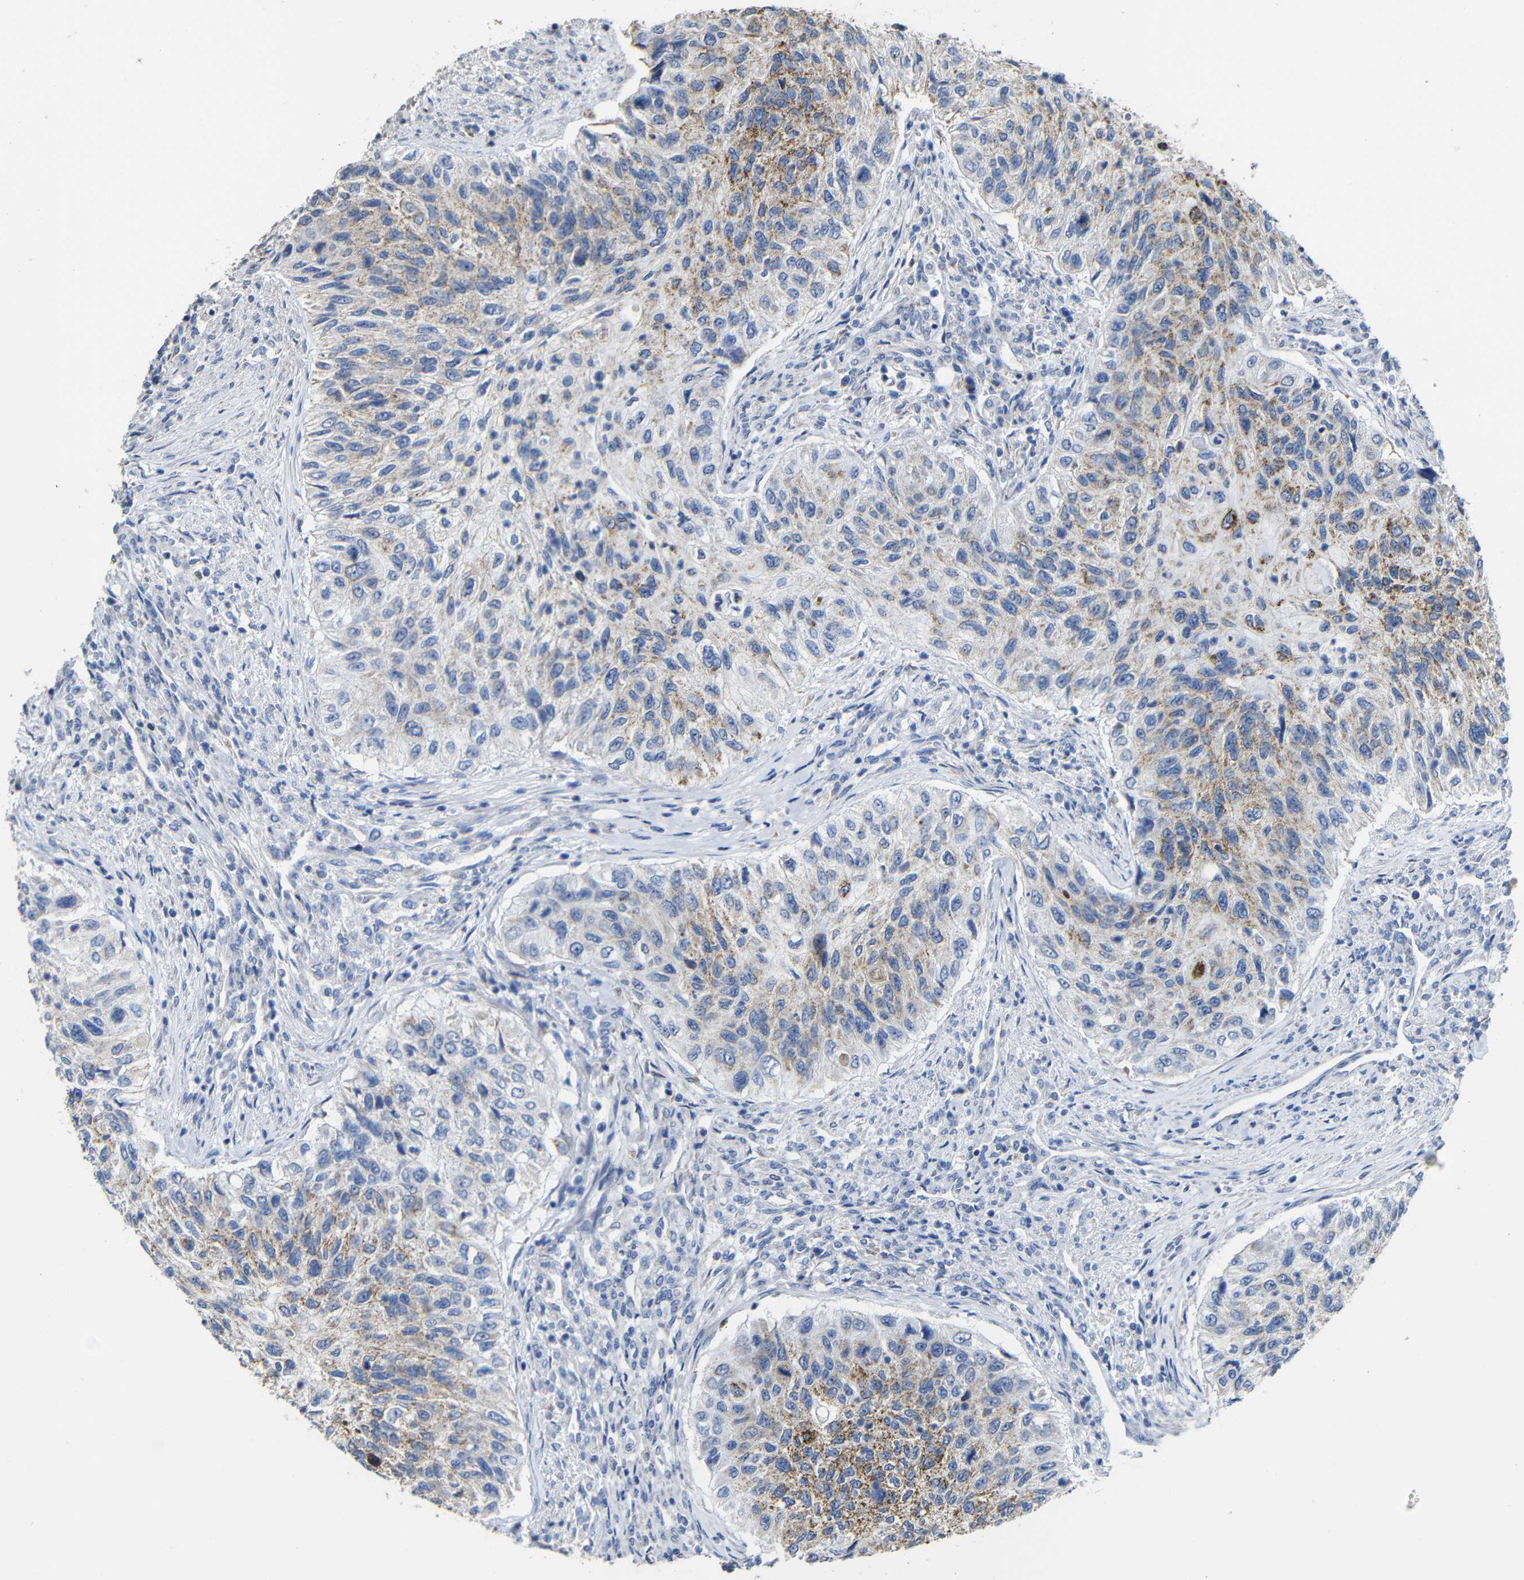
{"staining": {"intensity": "moderate", "quantity": "25%-75%", "location": "cytoplasmic/membranous"}, "tissue": "urothelial cancer", "cell_type": "Tumor cells", "image_type": "cancer", "snomed": [{"axis": "morphology", "description": "Urothelial carcinoma, High grade"}, {"axis": "topography", "description": "Urinary bladder"}], "caption": "About 25%-75% of tumor cells in urothelial cancer show moderate cytoplasmic/membranous protein positivity as visualized by brown immunohistochemical staining.", "gene": "MAOA", "patient": {"sex": "female", "age": 60}}